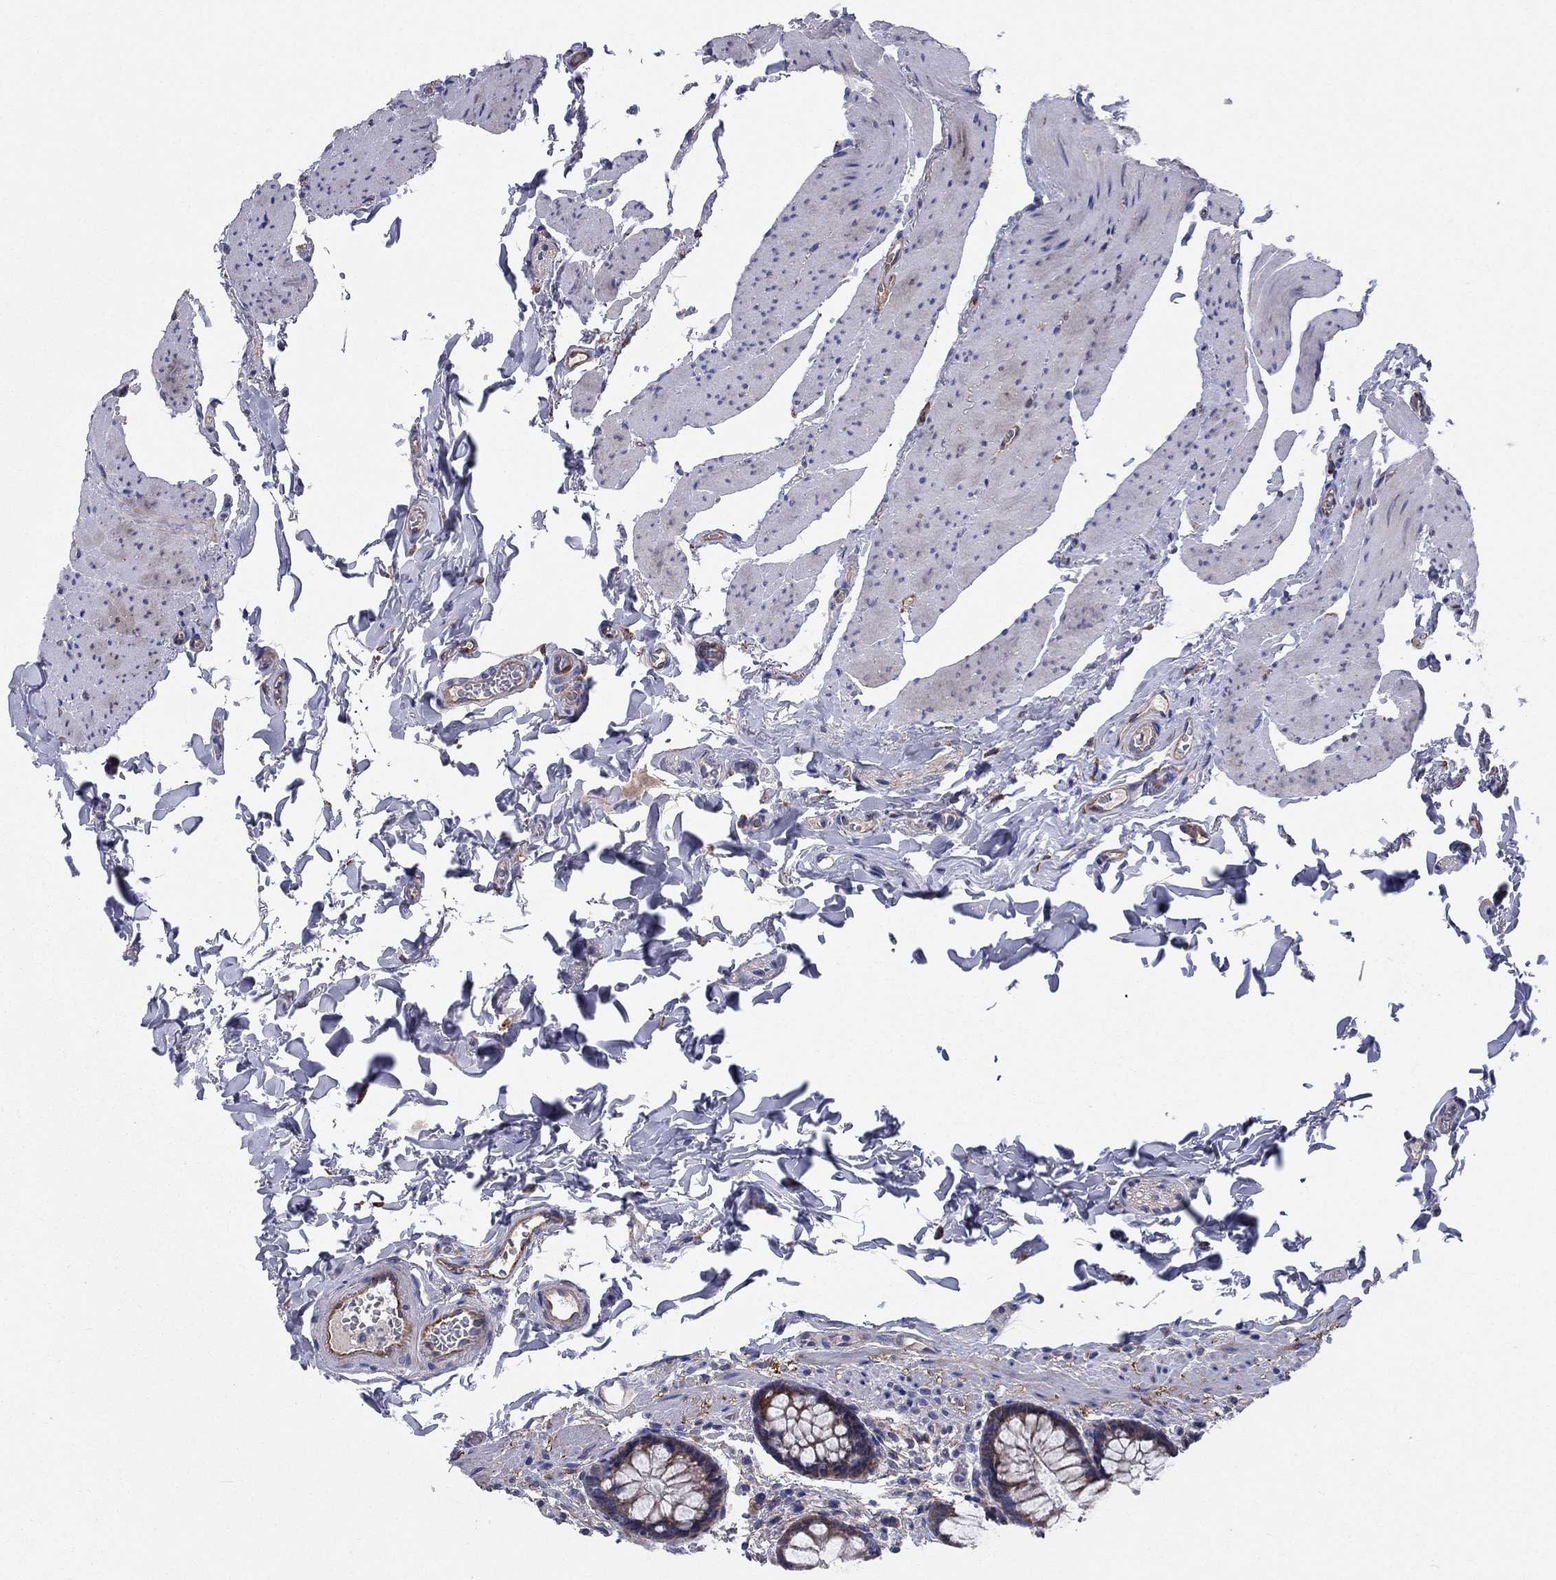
{"staining": {"intensity": "moderate", "quantity": "25%-75%", "location": "cytoplasmic/membranous"}, "tissue": "colon", "cell_type": "Endothelial cells", "image_type": "normal", "snomed": [{"axis": "morphology", "description": "Normal tissue, NOS"}, {"axis": "topography", "description": "Colon"}], "caption": "IHC (DAB) staining of unremarkable human colon demonstrates moderate cytoplasmic/membranous protein positivity in about 25%-75% of endothelial cells.", "gene": "EMP2", "patient": {"sex": "female", "age": 86}}